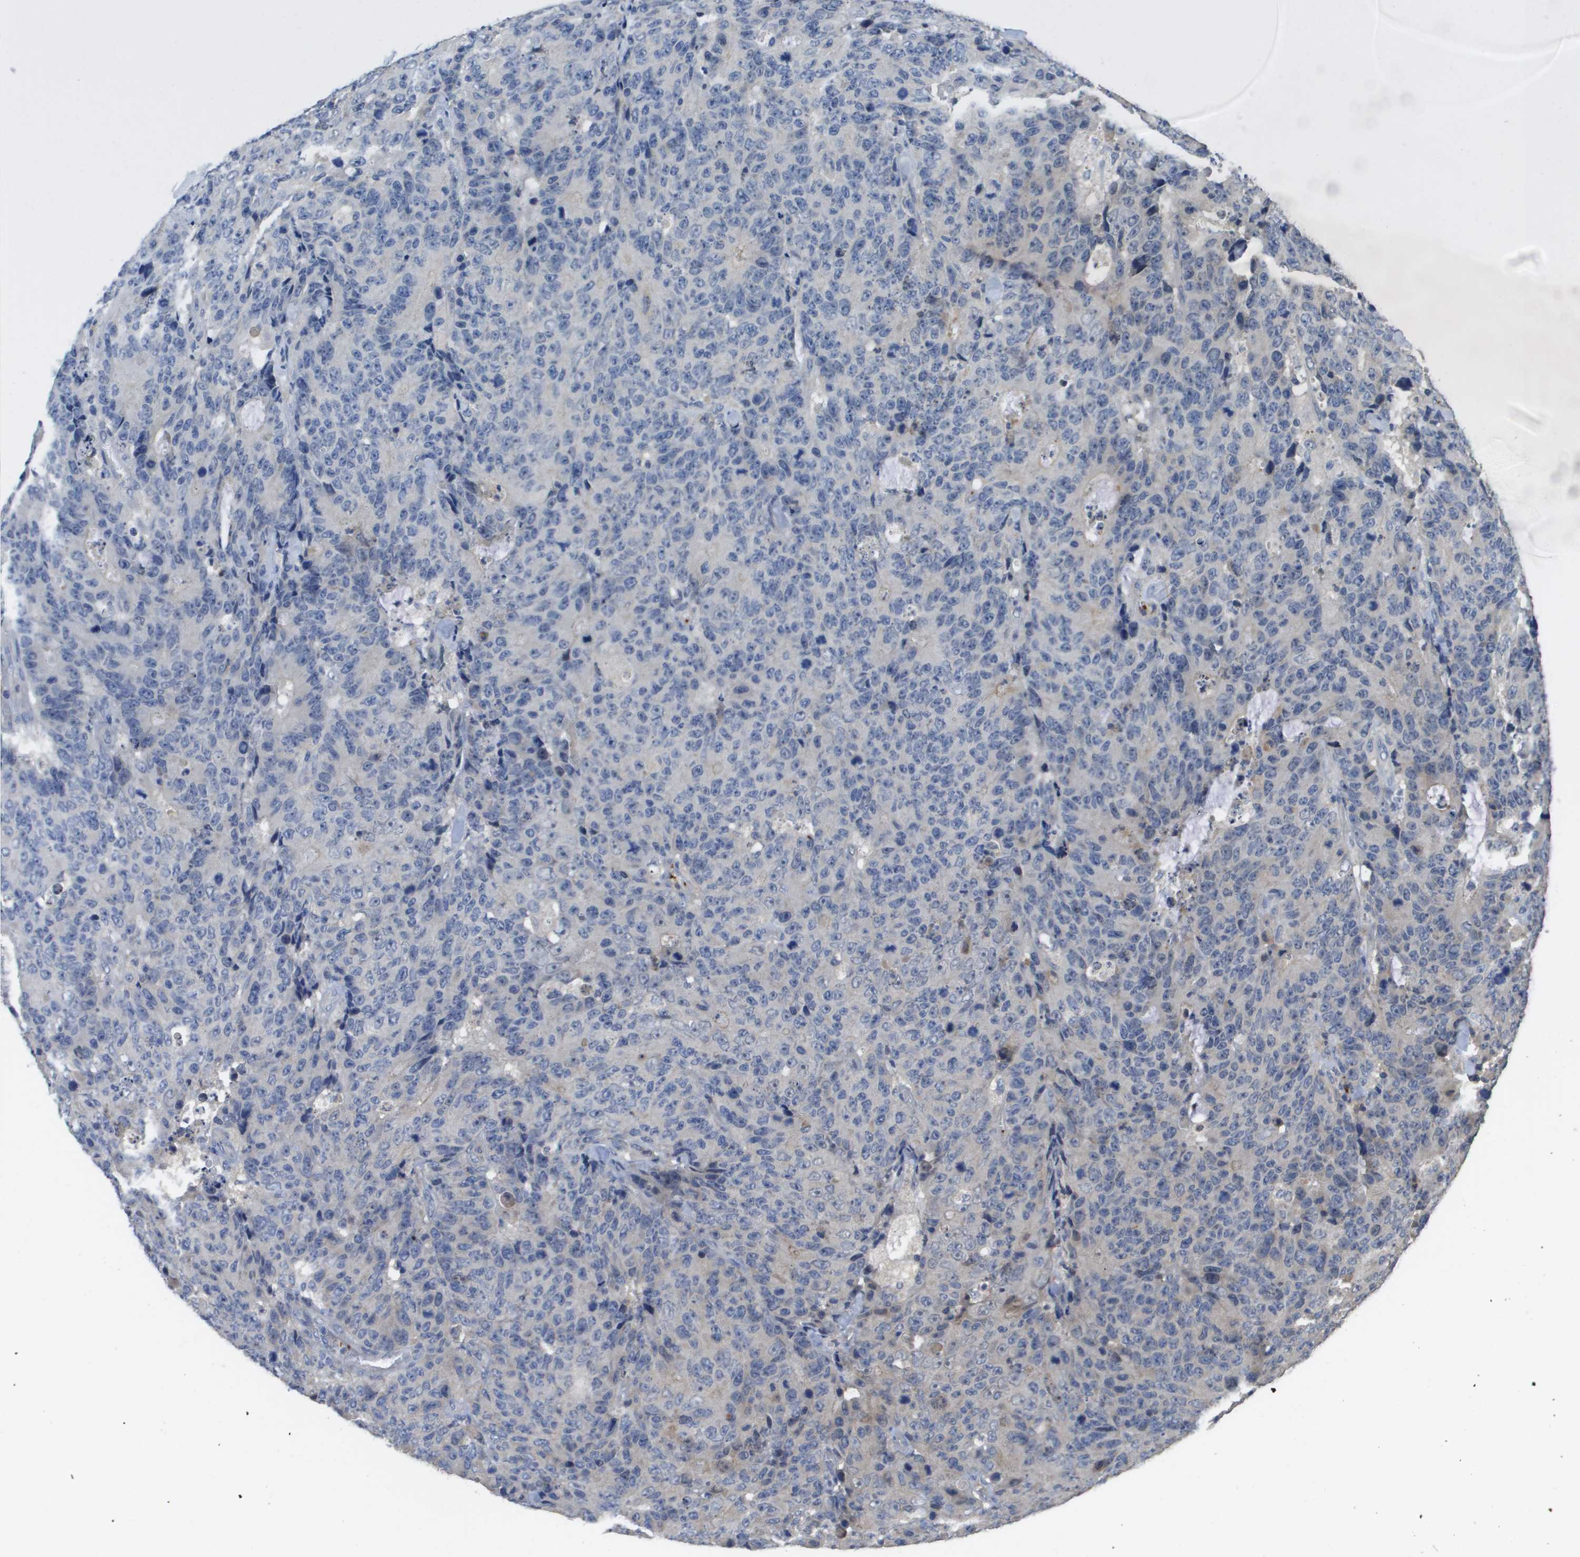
{"staining": {"intensity": "negative", "quantity": "none", "location": "none"}, "tissue": "colorectal cancer", "cell_type": "Tumor cells", "image_type": "cancer", "snomed": [{"axis": "morphology", "description": "Adenocarcinoma, NOS"}, {"axis": "topography", "description": "Colon"}], "caption": "Tumor cells are negative for brown protein staining in colorectal adenocarcinoma.", "gene": "RAB27B", "patient": {"sex": "female", "age": 86}}